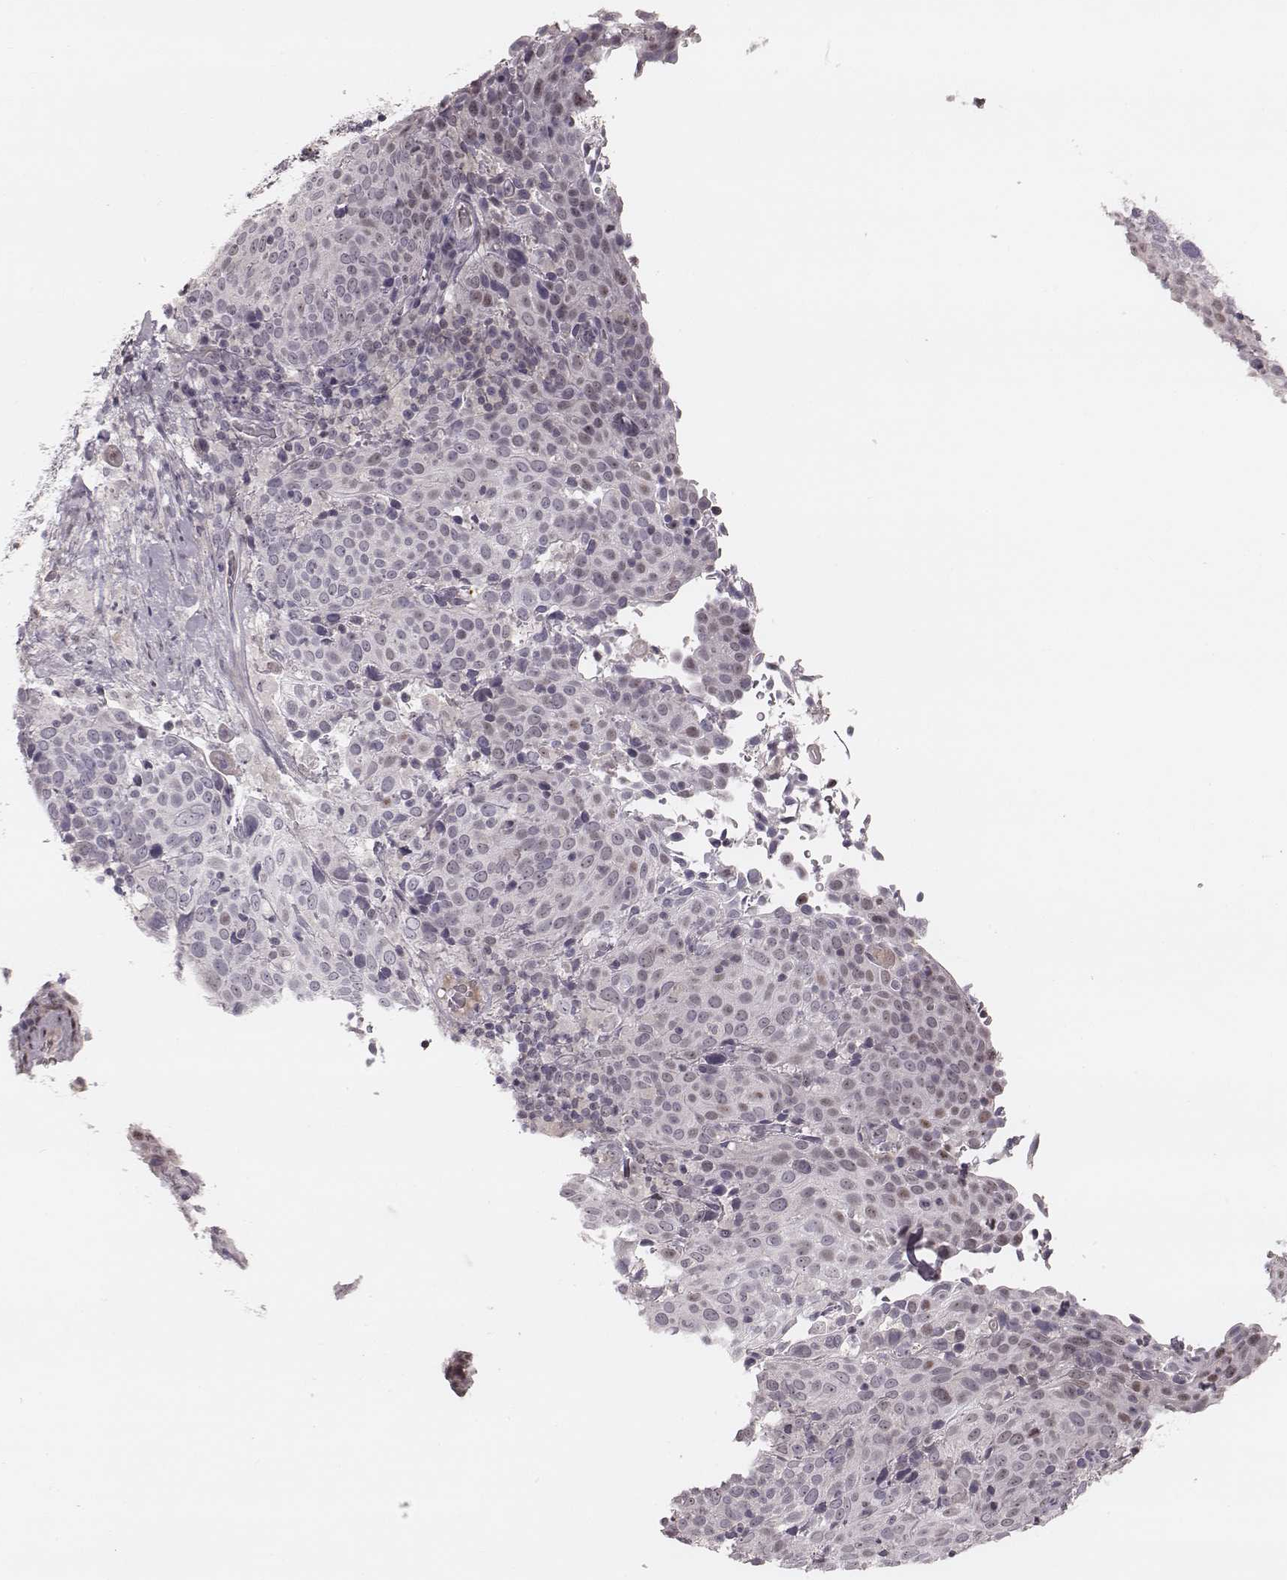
{"staining": {"intensity": "negative", "quantity": "none", "location": "none"}, "tissue": "cervical cancer", "cell_type": "Tumor cells", "image_type": "cancer", "snomed": [{"axis": "morphology", "description": "Squamous cell carcinoma, NOS"}, {"axis": "topography", "description": "Cervix"}], "caption": "A photomicrograph of cervical cancer (squamous cell carcinoma) stained for a protein displays no brown staining in tumor cells.", "gene": "S100Z", "patient": {"sex": "female", "age": 61}}